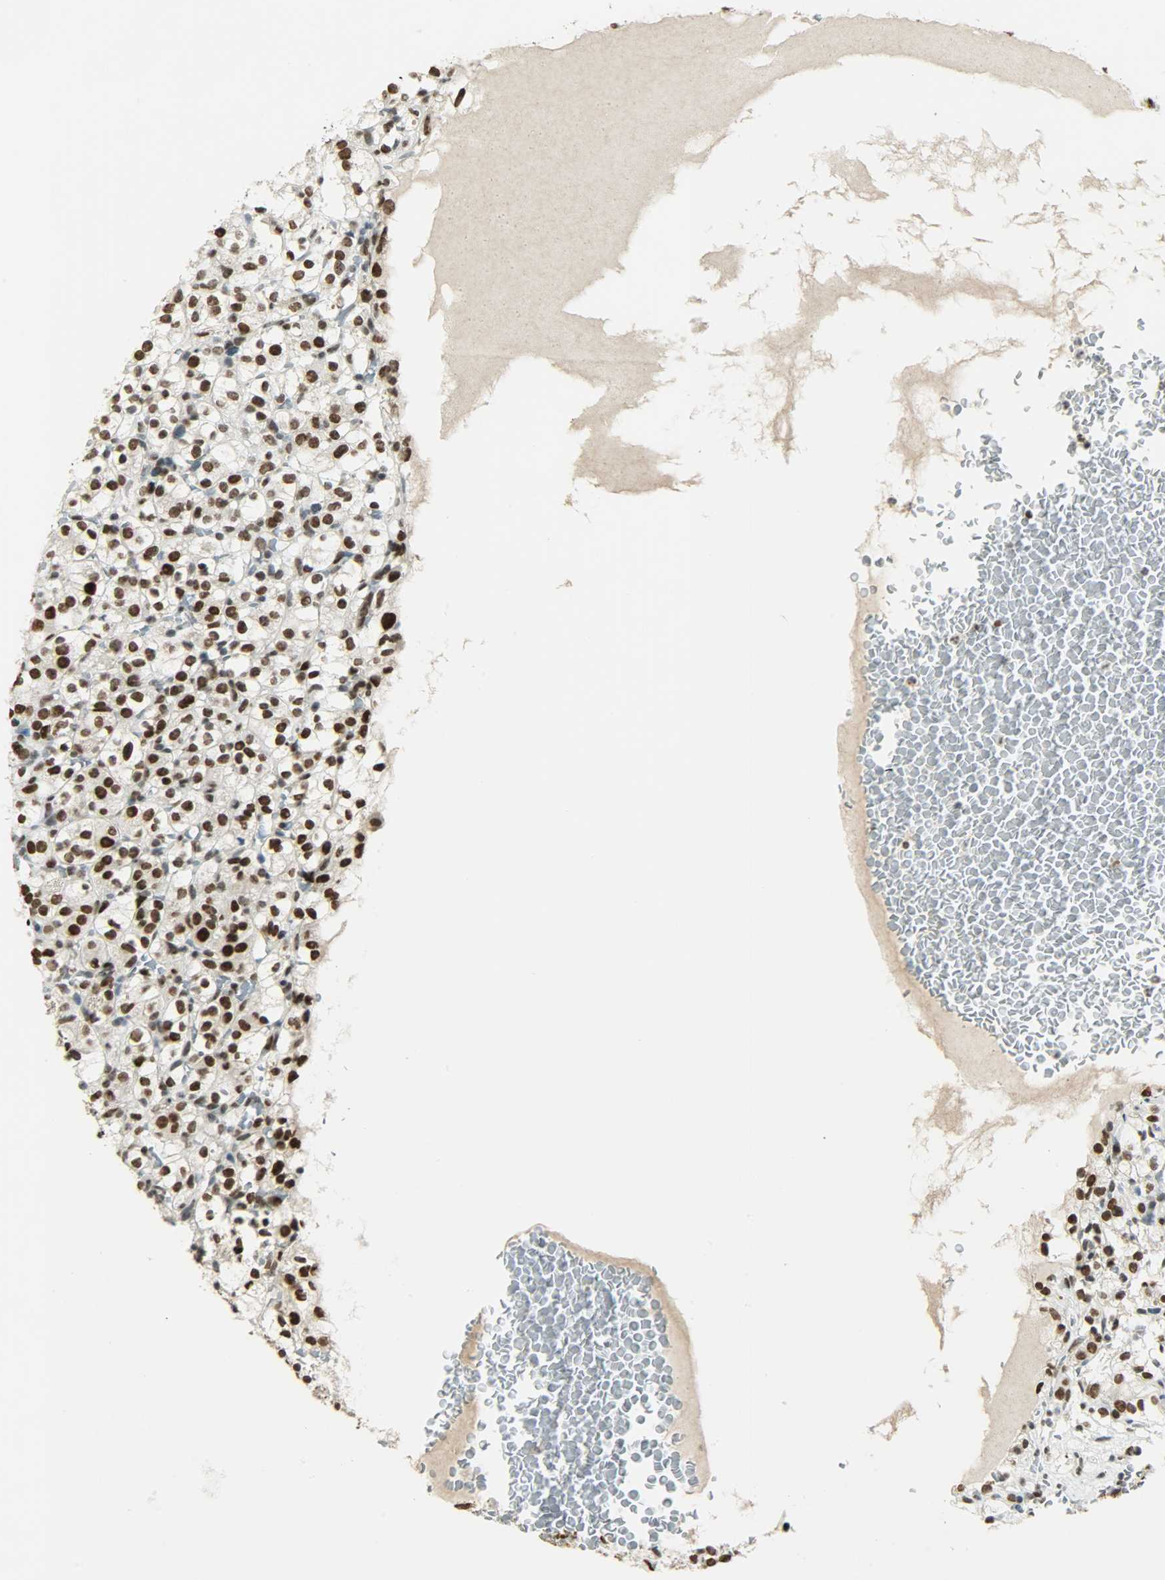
{"staining": {"intensity": "strong", "quantity": ">75%", "location": "nuclear"}, "tissue": "renal cancer", "cell_type": "Tumor cells", "image_type": "cancer", "snomed": [{"axis": "morphology", "description": "Normal tissue, NOS"}, {"axis": "morphology", "description": "Adenocarcinoma, NOS"}, {"axis": "topography", "description": "Kidney"}], "caption": "A high-resolution histopathology image shows immunohistochemistry staining of renal cancer, which exhibits strong nuclear expression in about >75% of tumor cells.", "gene": "MYEF2", "patient": {"sex": "female", "age": 72}}